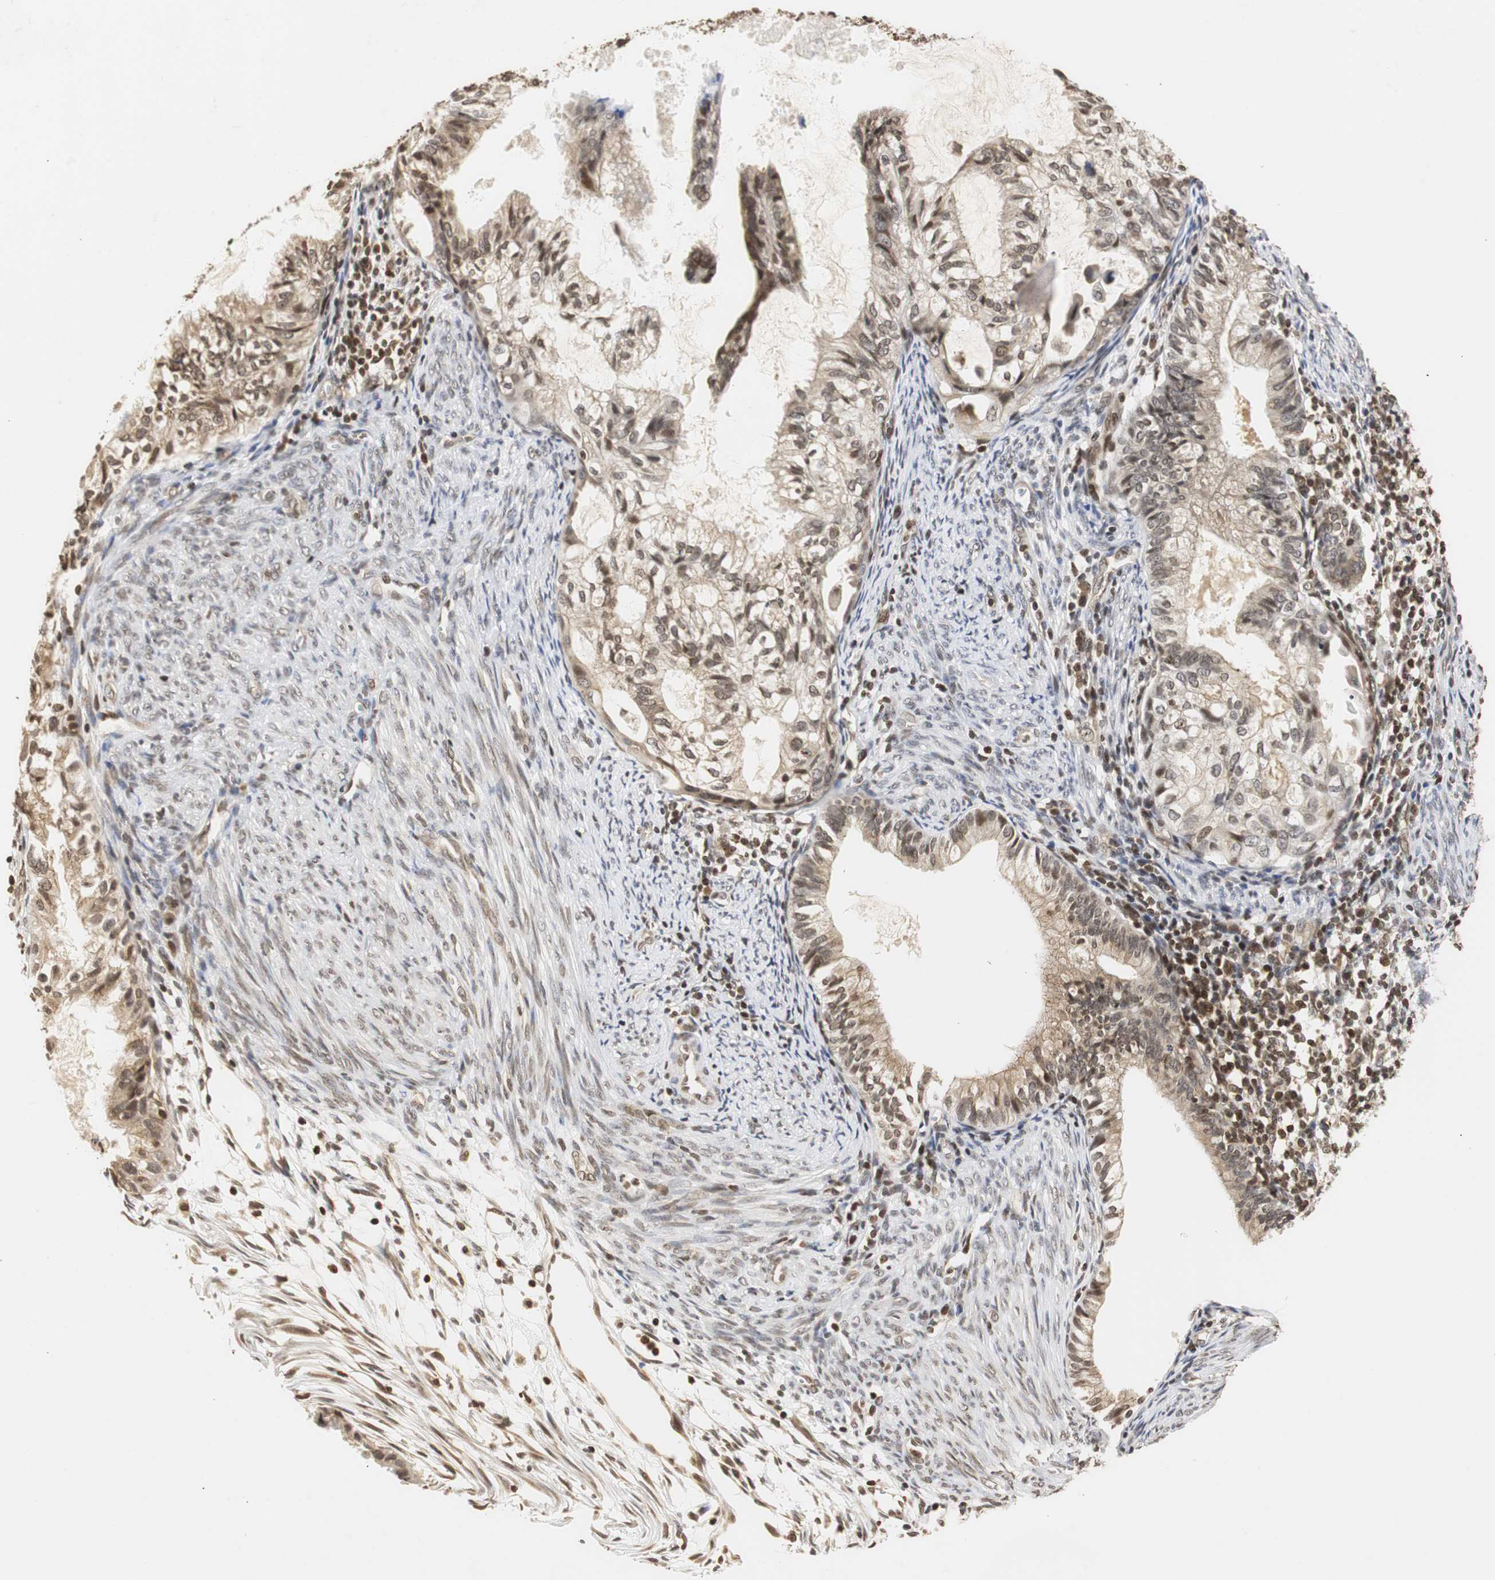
{"staining": {"intensity": "moderate", "quantity": ">75%", "location": "cytoplasmic/membranous,nuclear"}, "tissue": "cervical cancer", "cell_type": "Tumor cells", "image_type": "cancer", "snomed": [{"axis": "morphology", "description": "Normal tissue, NOS"}, {"axis": "morphology", "description": "Adenocarcinoma, NOS"}, {"axis": "topography", "description": "Cervix"}, {"axis": "topography", "description": "Endometrium"}], "caption": "Cervical cancer stained with a protein marker exhibits moderate staining in tumor cells.", "gene": "ZFC3H1", "patient": {"sex": "female", "age": 86}}